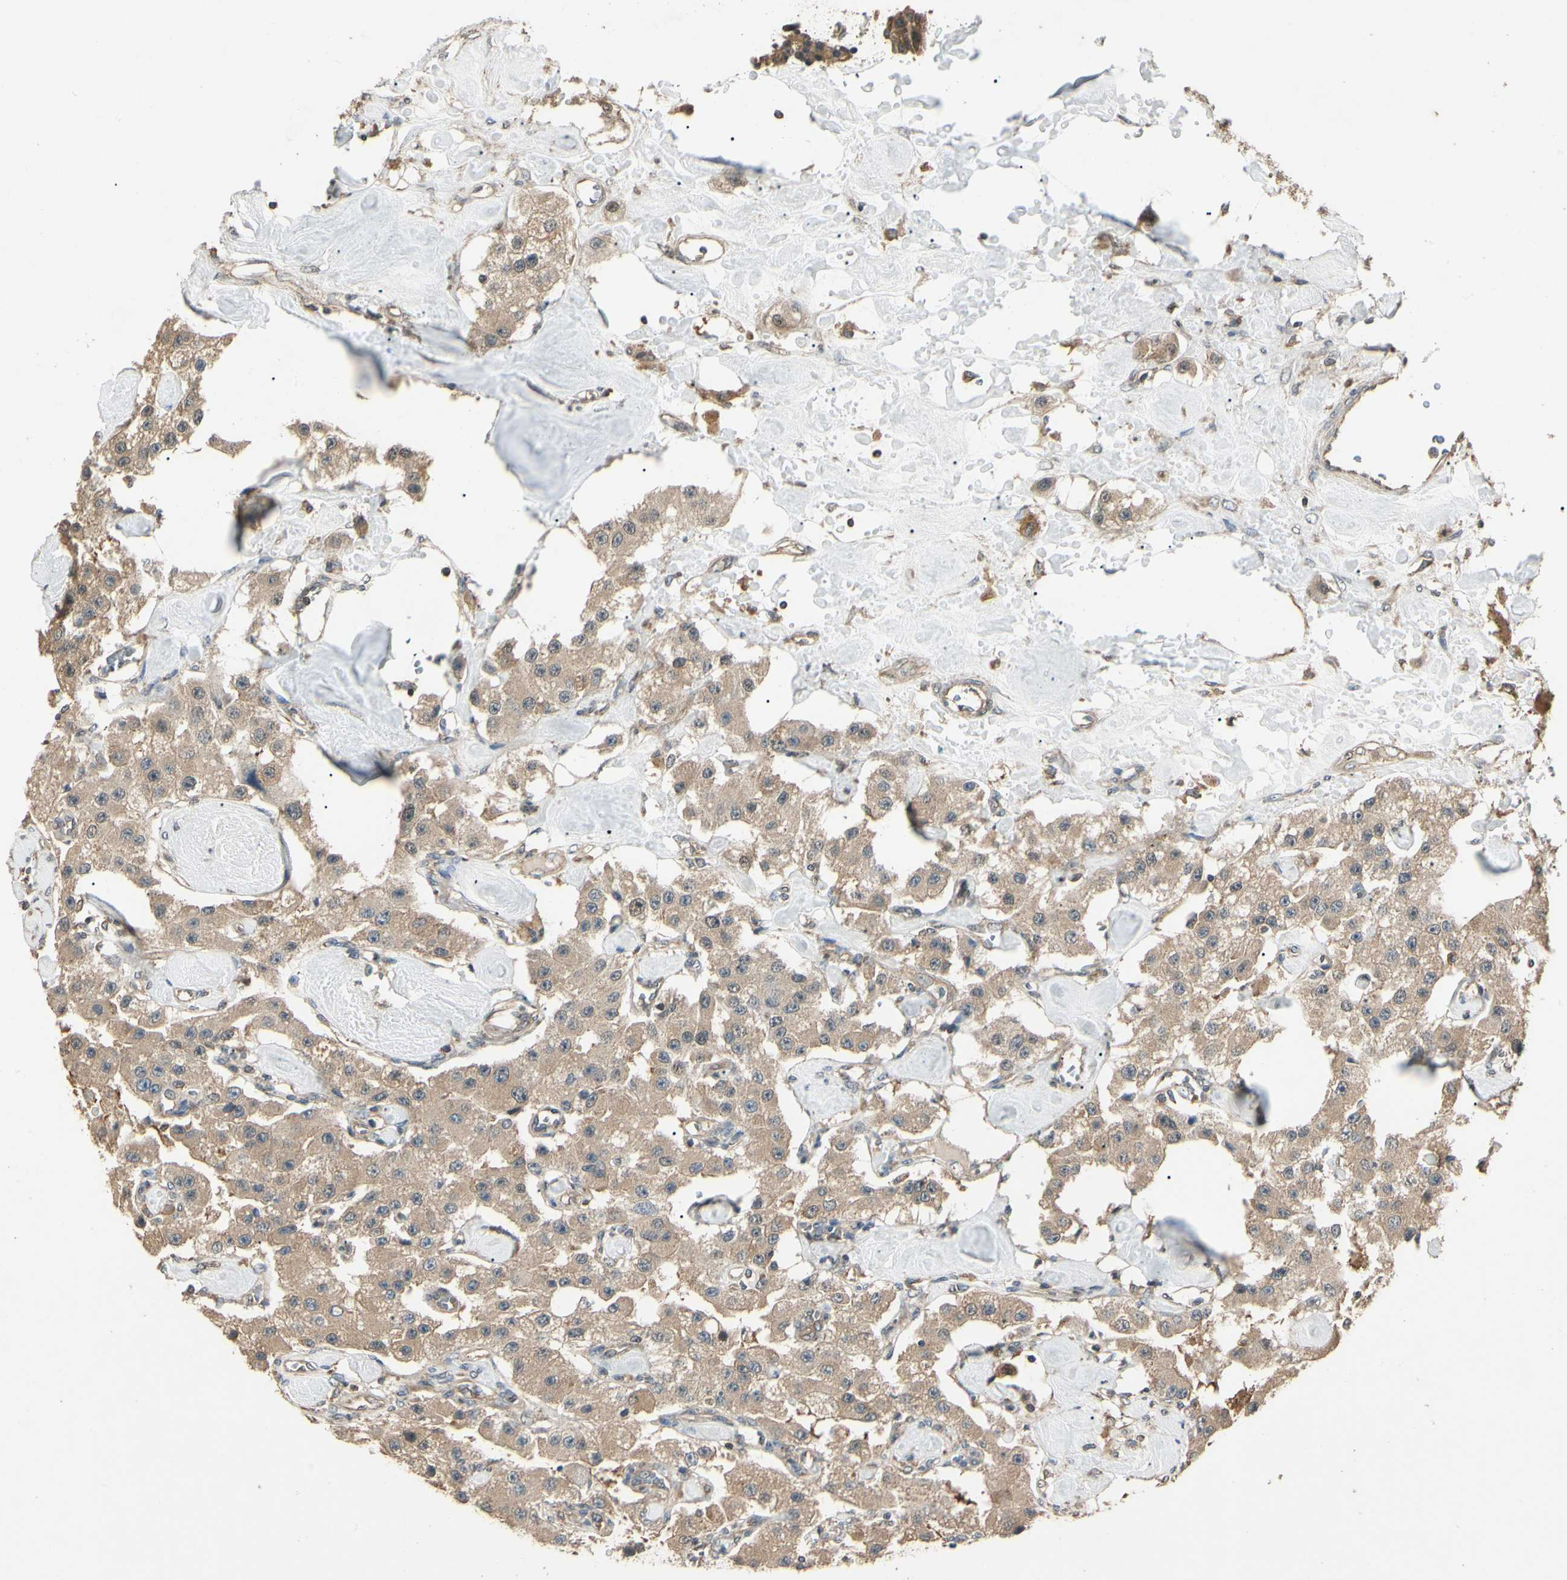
{"staining": {"intensity": "moderate", "quantity": ">75%", "location": "cytoplasmic/membranous"}, "tissue": "carcinoid", "cell_type": "Tumor cells", "image_type": "cancer", "snomed": [{"axis": "morphology", "description": "Carcinoid, malignant, NOS"}, {"axis": "topography", "description": "Pancreas"}], "caption": "Carcinoid stained with a protein marker exhibits moderate staining in tumor cells.", "gene": "CCT7", "patient": {"sex": "male", "age": 41}}